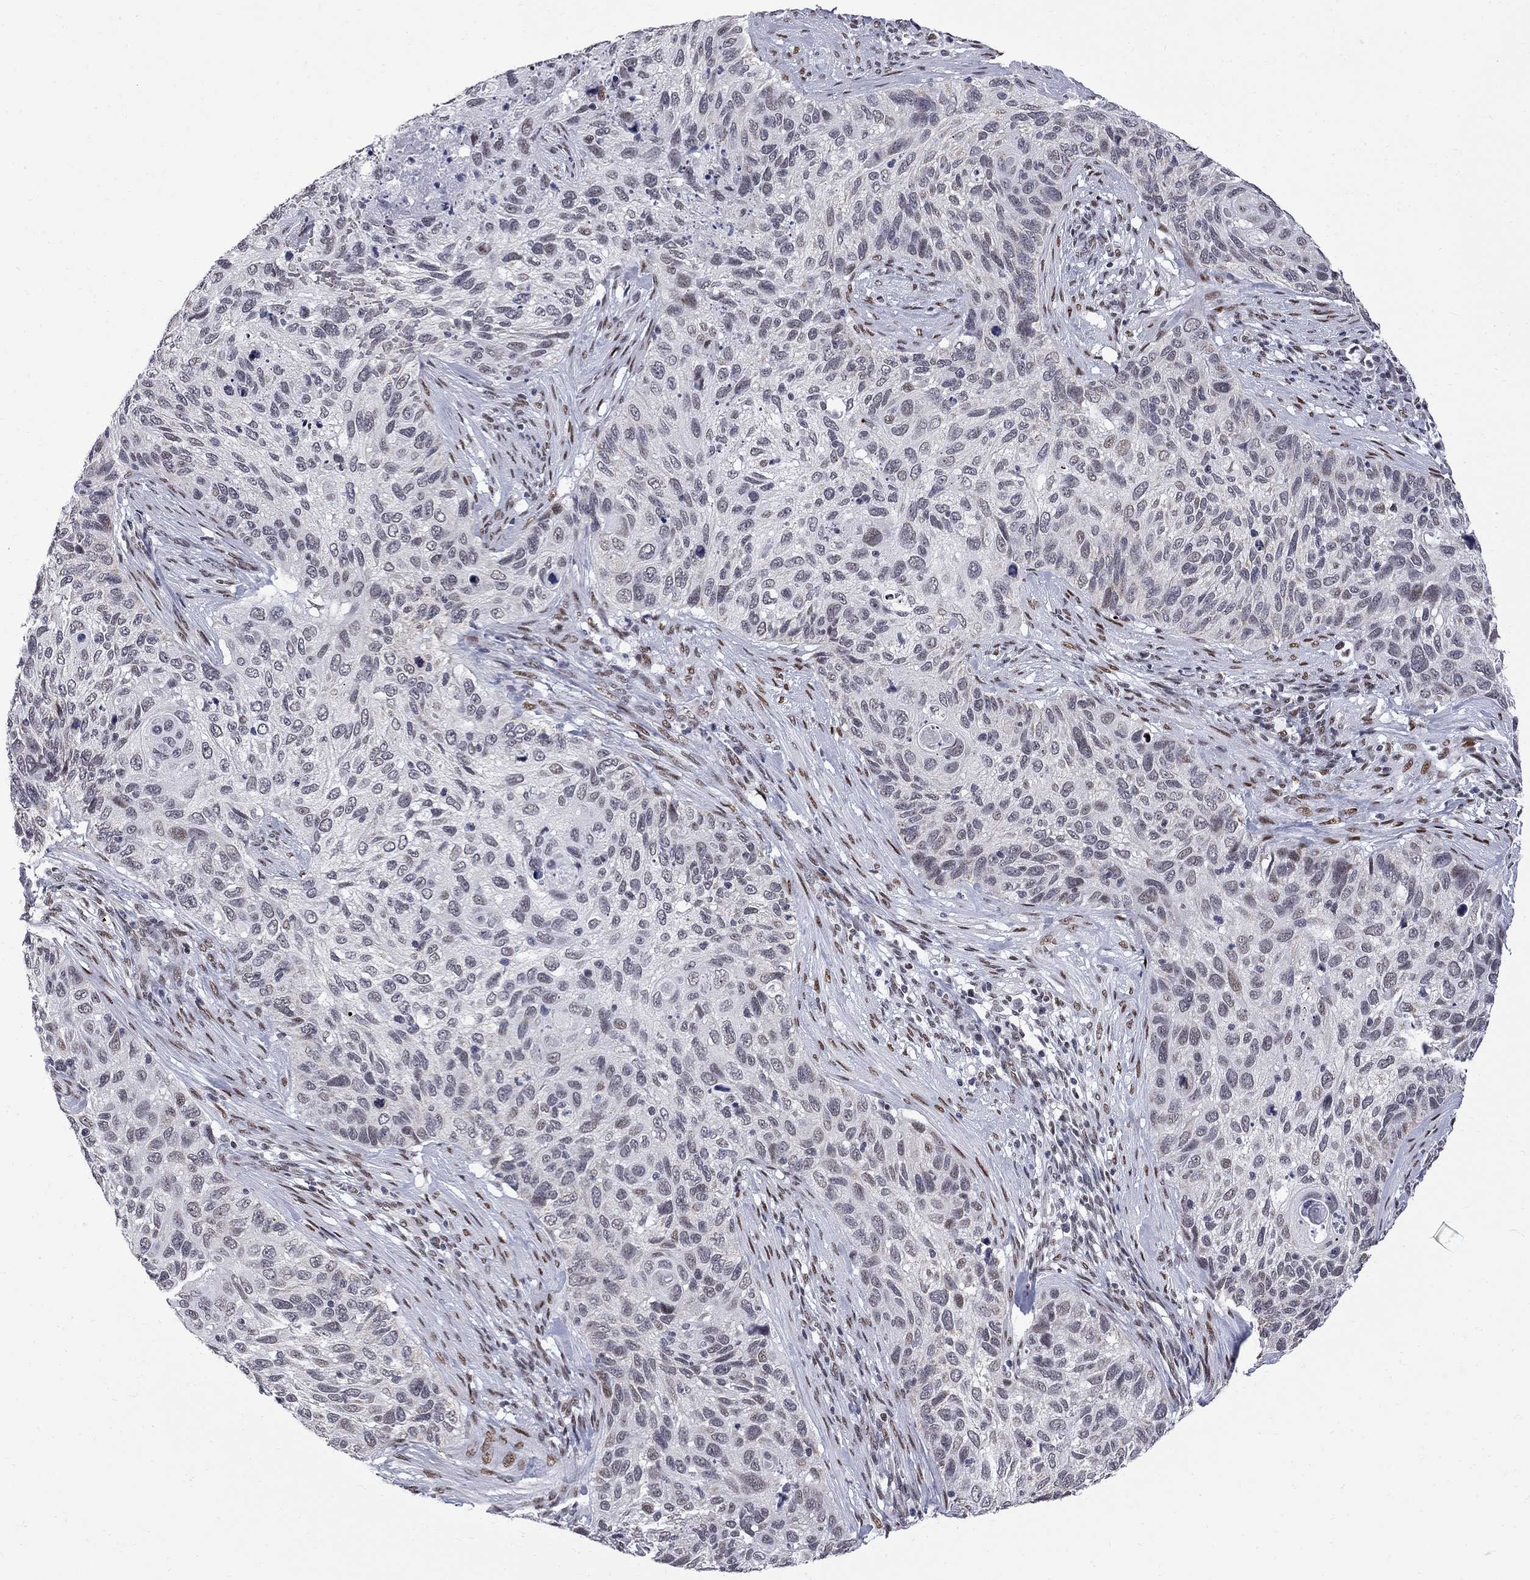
{"staining": {"intensity": "weak", "quantity": "<25%", "location": "nuclear"}, "tissue": "cervical cancer", "cell_type": "Tumor cells", "image_type": "cancer", "snomed": [{"axis": "morphology", "description": "Squamous cell carcinoma, NOS"}, {"axis": "topography", "description": "Cervix"}], "caption": "Tumor cells show no significant protein expression in cervical squamous cell carcinoma. (Brightfield microscopy of DAB immunohistochemistry at high magnification).", "gene": "ZBTB47", "patient": {"sex": "female", "age": 70}}